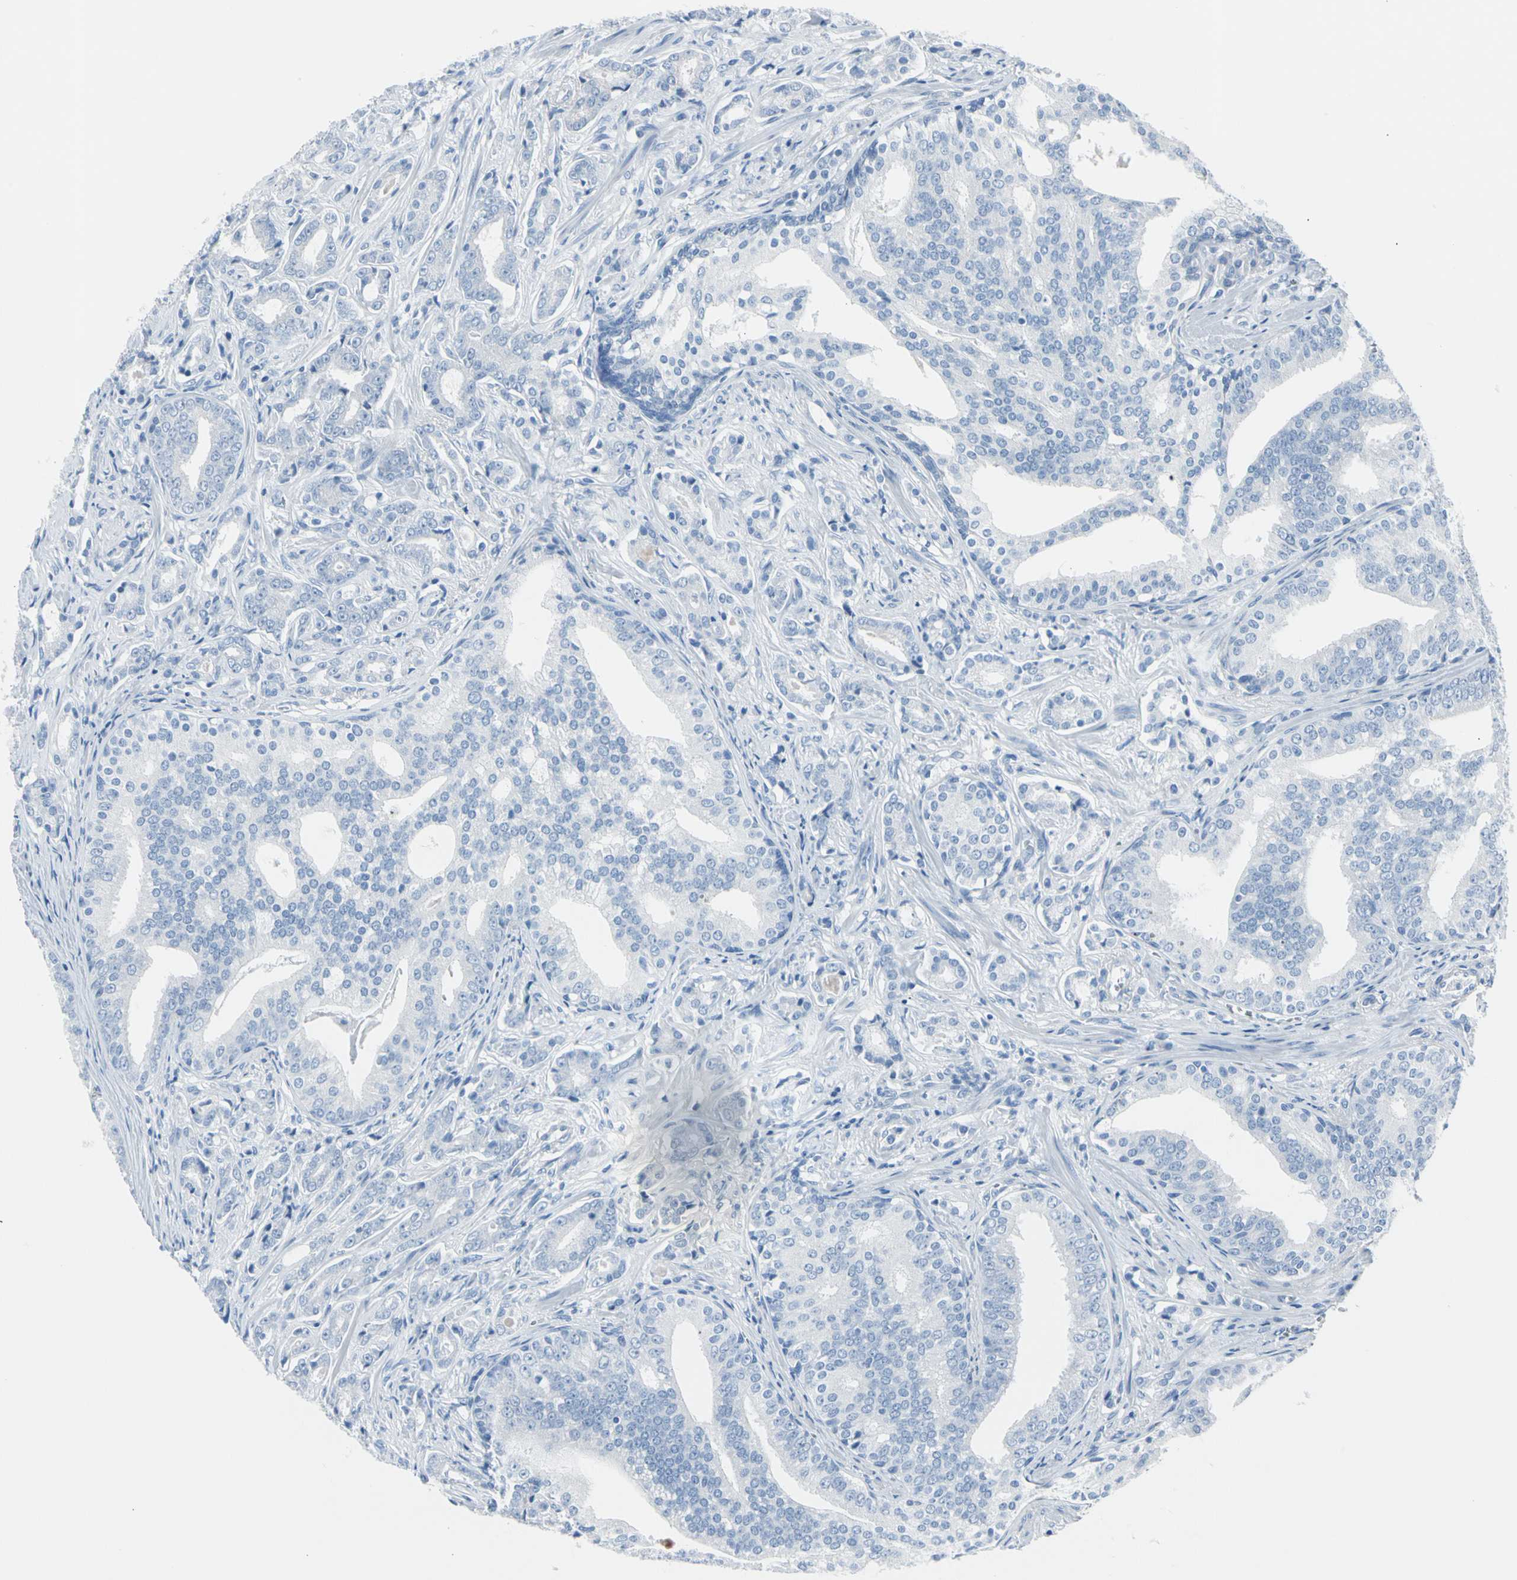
{"staining": {"intensity": "negative", "quantity": "none", "location": "none"}, "tissue": "prostate cancer", "cell_type": "Tumor cells", "image_type": "cancer", "snomed": [{"axis": "morphology", "description": "Adenocarcinoma, Low grade"}, {"axis": "topography", "description": "Prostate"}], "caption": "Immunohistochemistry (IHC) photomicrograph of neoplastic tissue: prostate low-grade adenocarcinoma stained with DAB (3,3'-diaminobenzidine) exhibits no significant protein staining in tumor cells.", "gene": "TPO", "patient": {"sex": "male", "age": 58}}